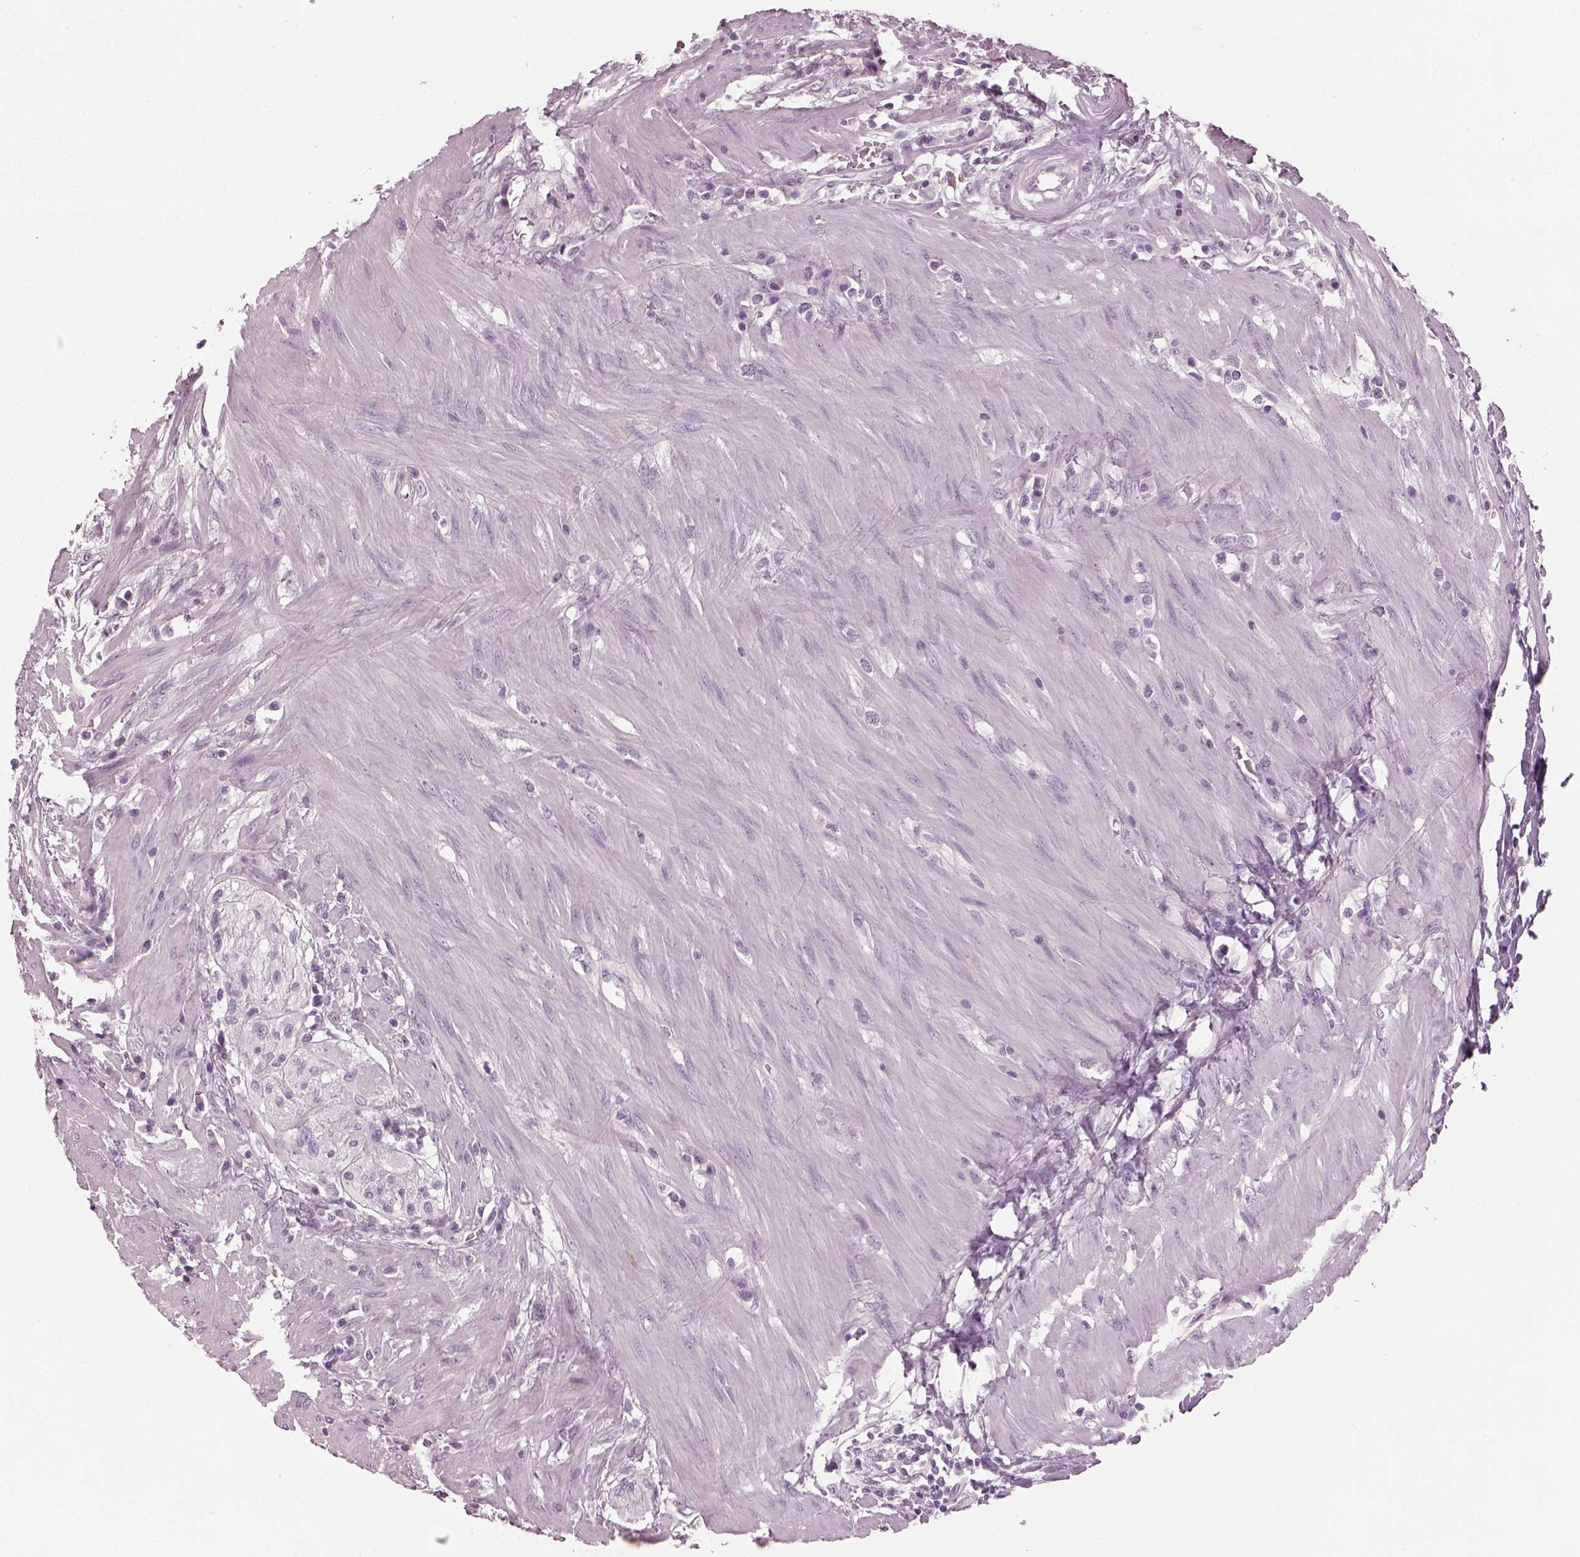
{"staining": {"intensity": "negative", "quantity": "none", "location": "none"}, "tissue": "colorectal cancer", "cell_type": "Tumor cells", "image_type": "cancer", "snomed": [{"axis": "morphology", "description": "Adenocarcinoma, NOS"}, {"axis": "topography", "description": "Colon"}], "caption": "There is no significant expression in tumor cells of colorectal cancer.", "gene": "PDC", "patient": {"sex": "male", "age": 57}}